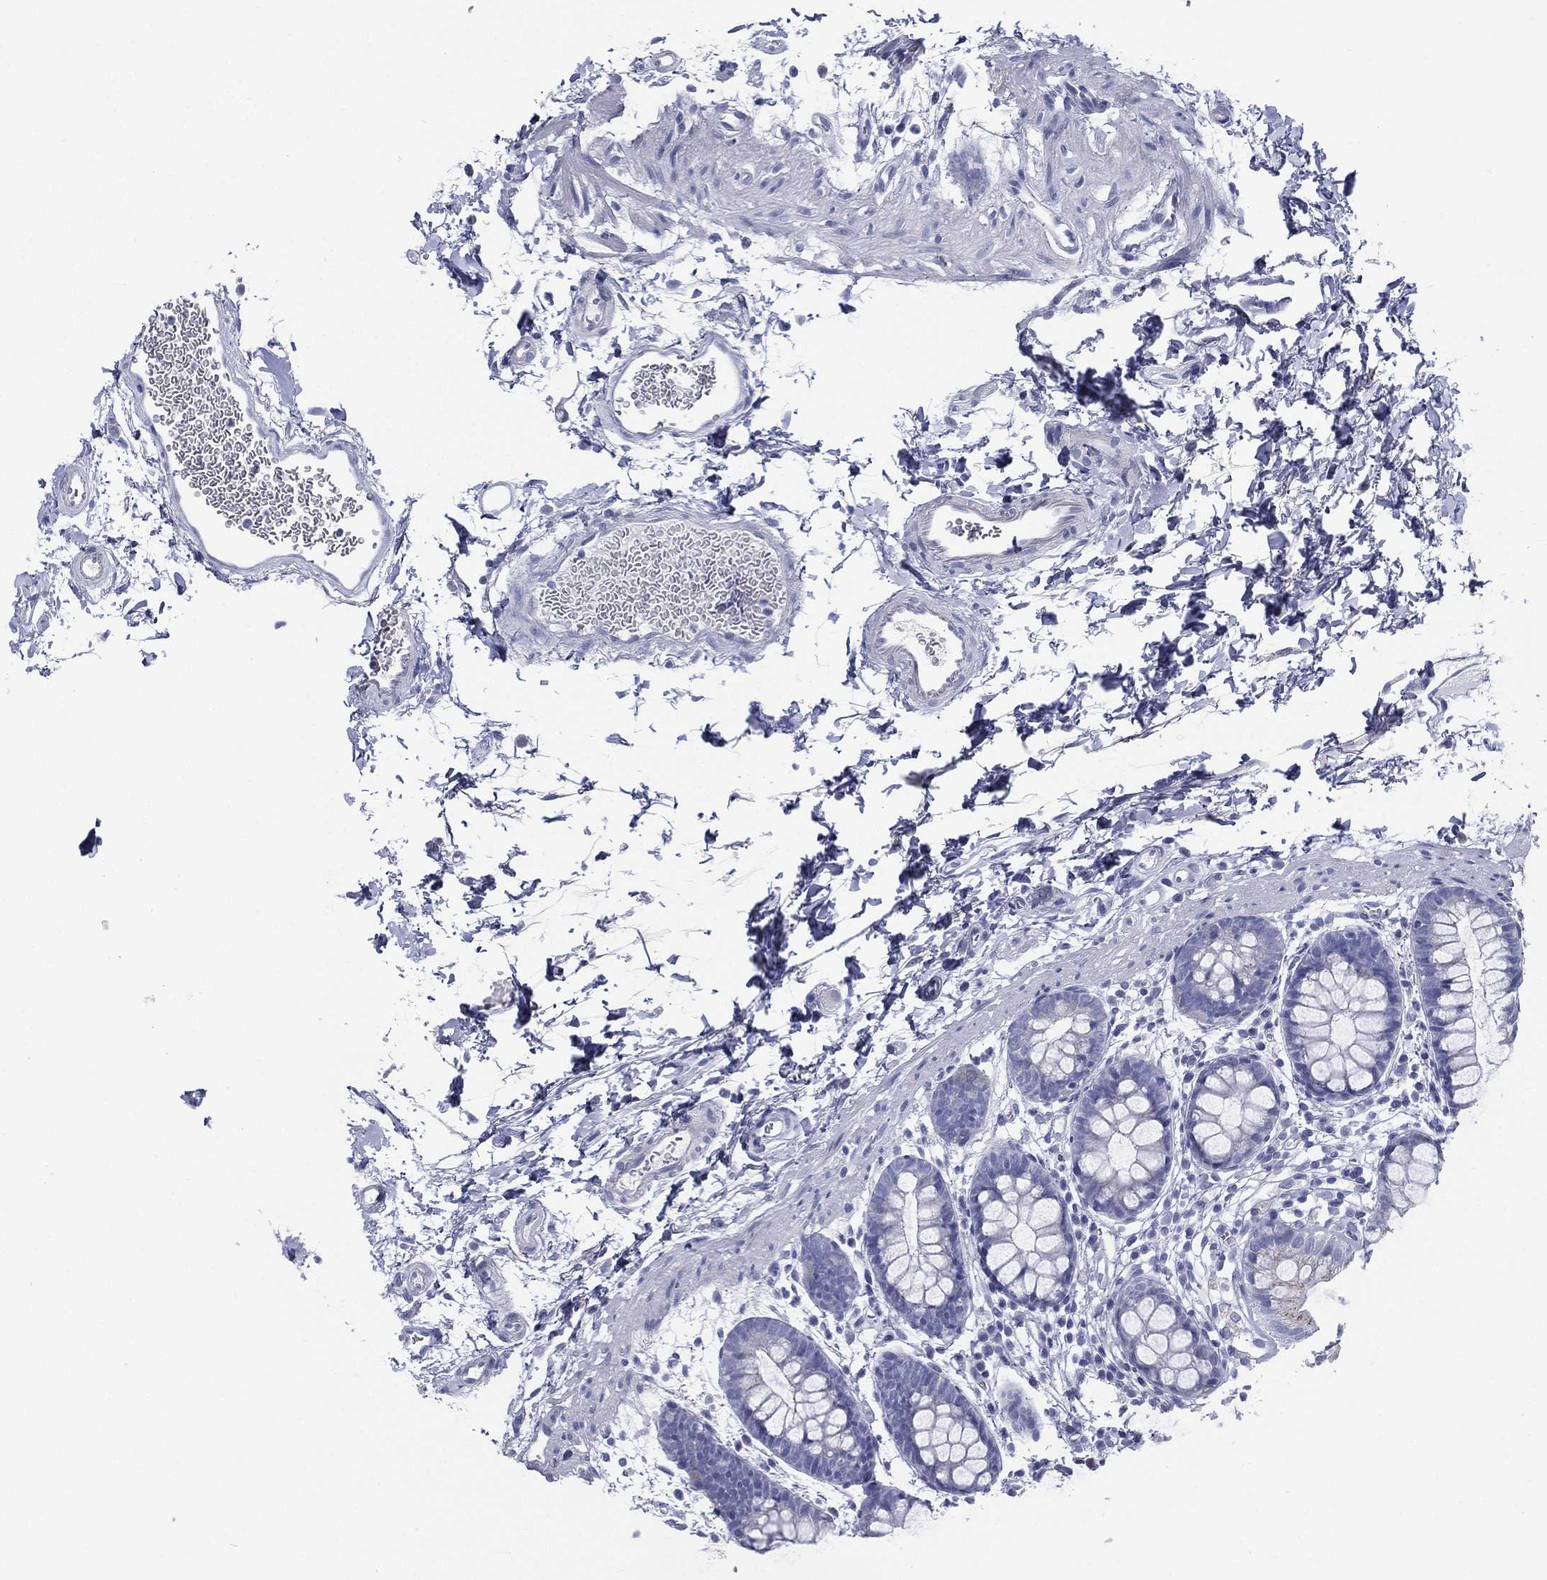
{"staining": {"intensity": "negative", "quantity": "none", "location": "none"}, "tissue": "rectum", "cell_type": "Glandular cells", "image_type": "normal", "snomed": [{"axis": "morphology", "description": "Normal tissue, NOS"}, {"axis": "topography", "description": "Rectum"}], "caption": "DAB (3,3'-diaminobenzidine) immunohistochemical staining of normal human rectum shows no significant staining in glandular cells.", "gene": "RSPH4A", "patient": {"sex": "male", "age": 57}}